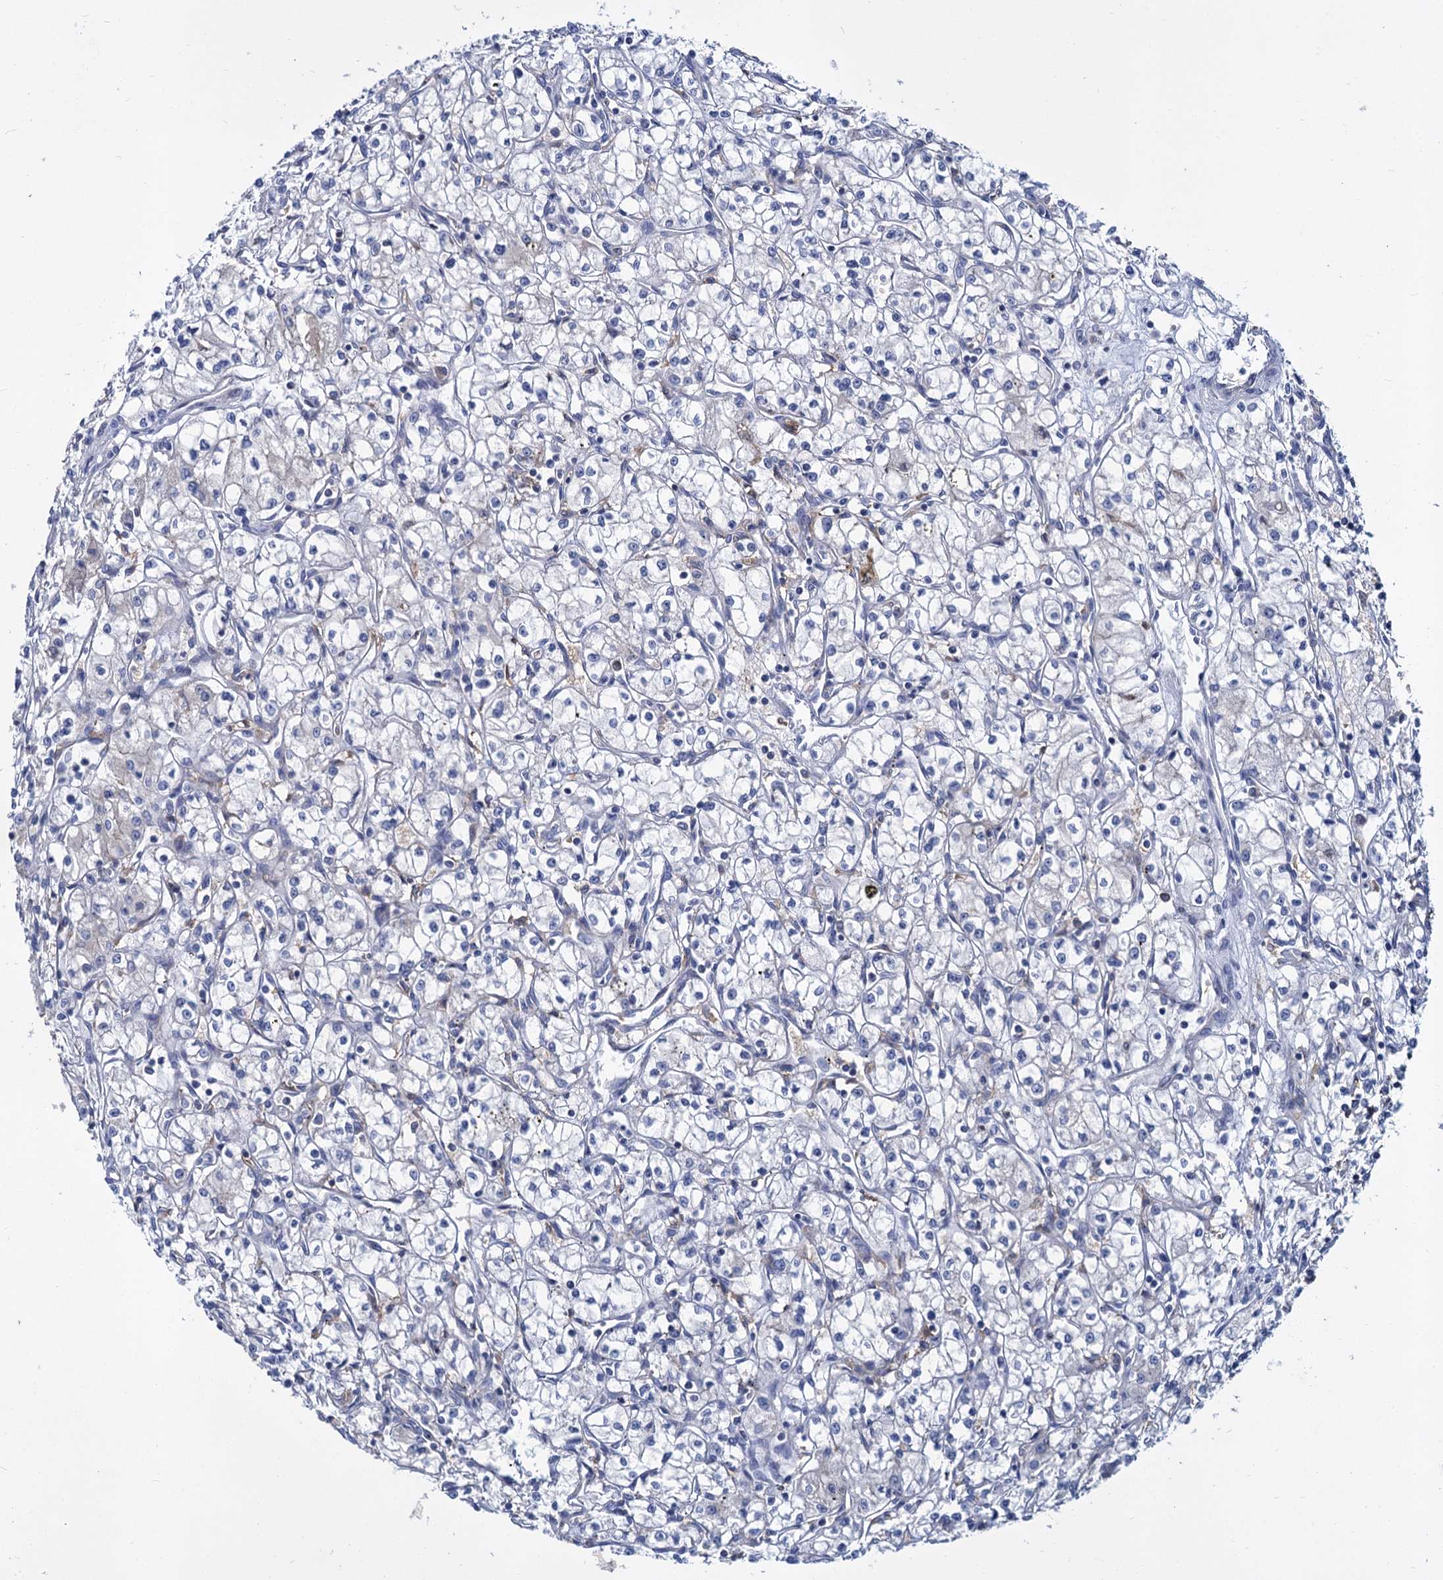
{"staining": {"intensity": "negative", "quantity": "none", "location": "none"}, "tissue": "renal cancer", "cell_type": "Tumor cells", "image_type": "cancer", "snomed": [{"axis": "morphology", "description": "Adenocarcinoma, NOS"}, {"axis": "topography", "description": "Kidney"}], "caption": "Human renal cancer stained for a protein using immunohistochemistry shows no expression in tumor cells.", "gene": "GCLC", "patient": {"sex": "male", "age": 59}}